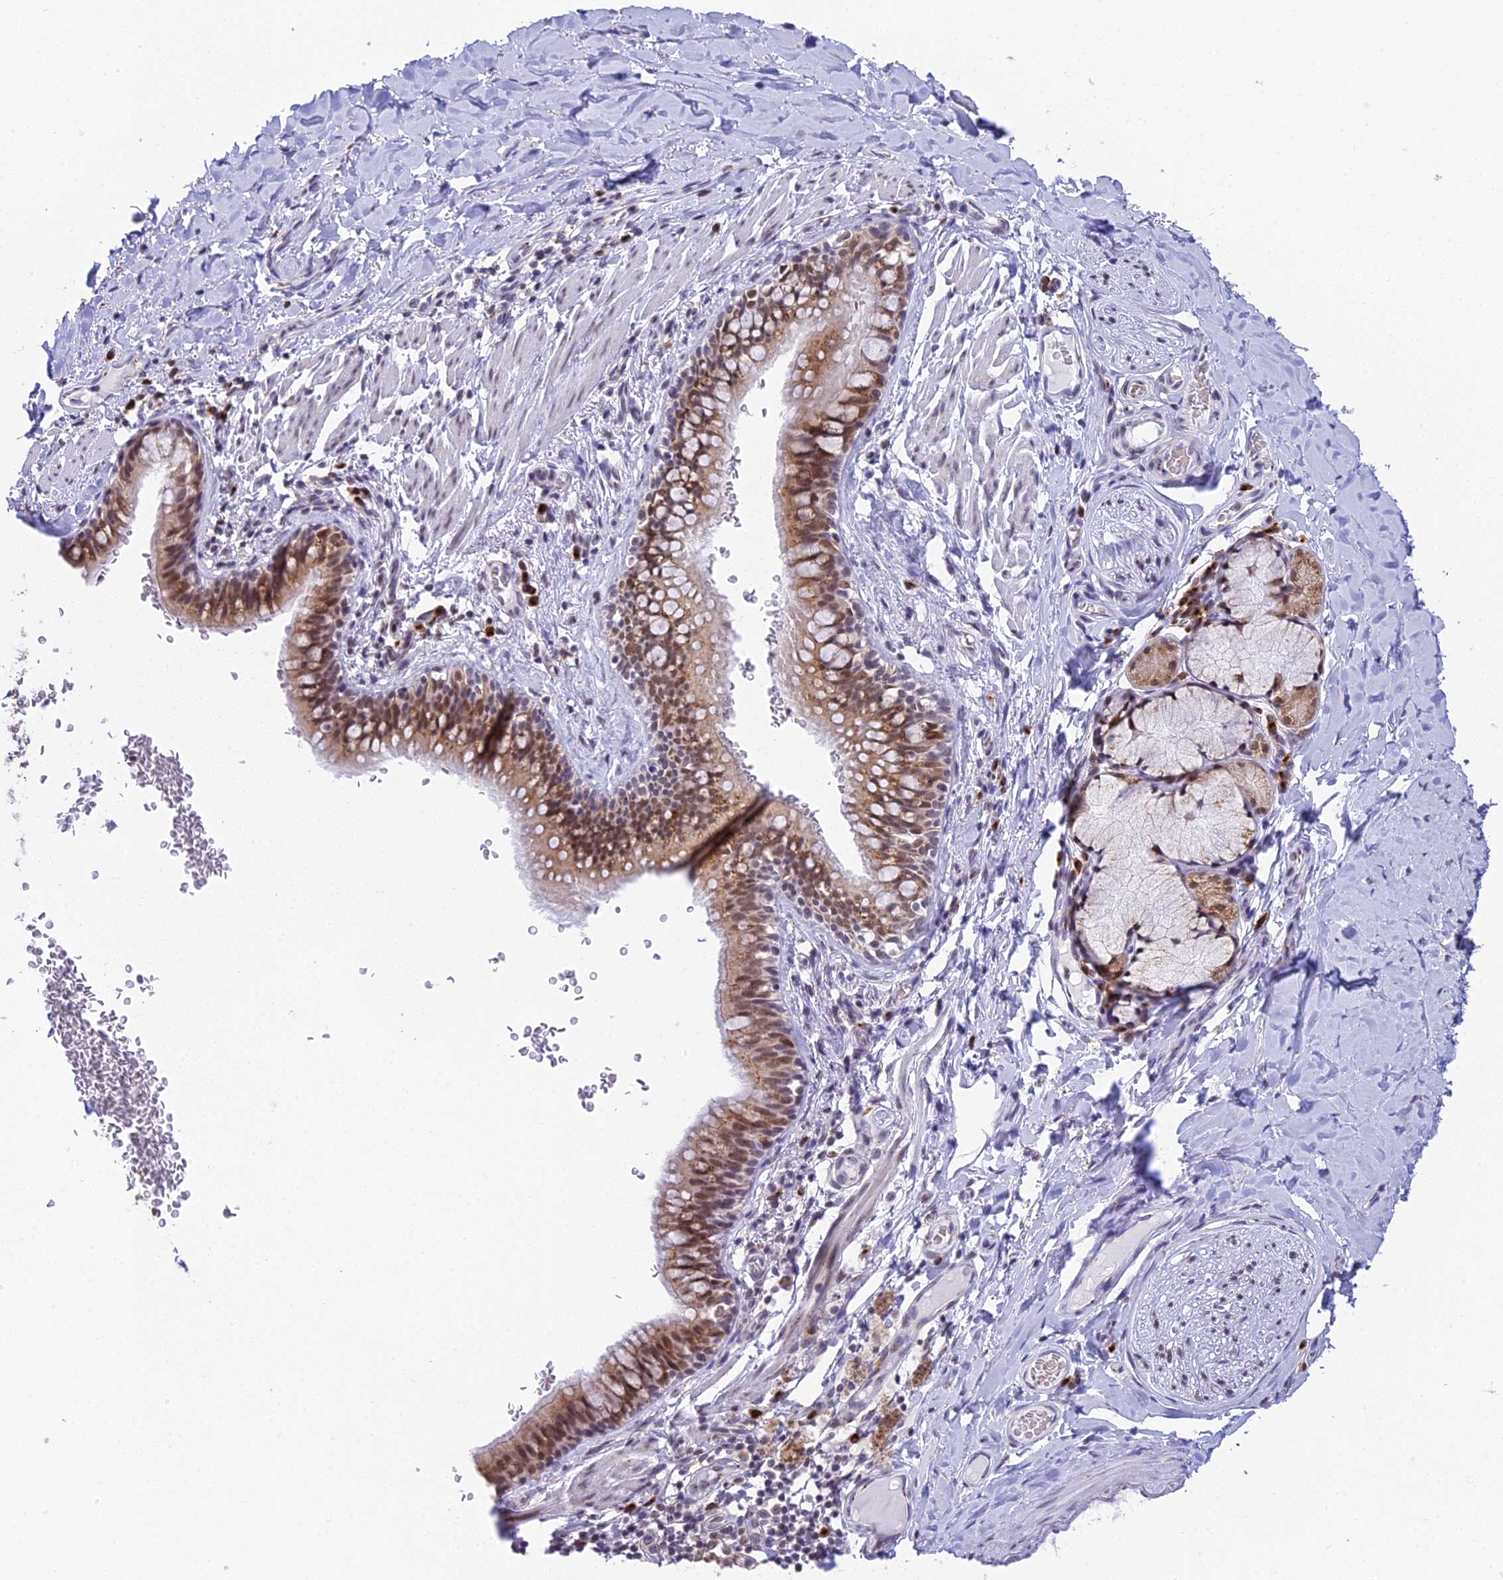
{"staining": {"intensity": "moderate", "quantity": ">75%", "location": "cytoplasmic/membranous,nuclear"}, "tissue": "bronchus", "cell_type": "Respiratory epithelial cells", "image_type": "normal", "snomed": [{"axis": "morphology", "description": "Normal tissue, NOS"}, {"axis": "topography", "description": "Cartilage tissue"}, {"axis": "topography", "description": "Bronchus"}], "caption": "About >75% of respiratory epithelial cells in benign human bronchus display moderate cytoplasmic/membranous,nuclear protein expression as visualized by brown immunohistochemical staining.", "gene": "HEATR5B", "patient": {"sex": "female", "age": 36}}